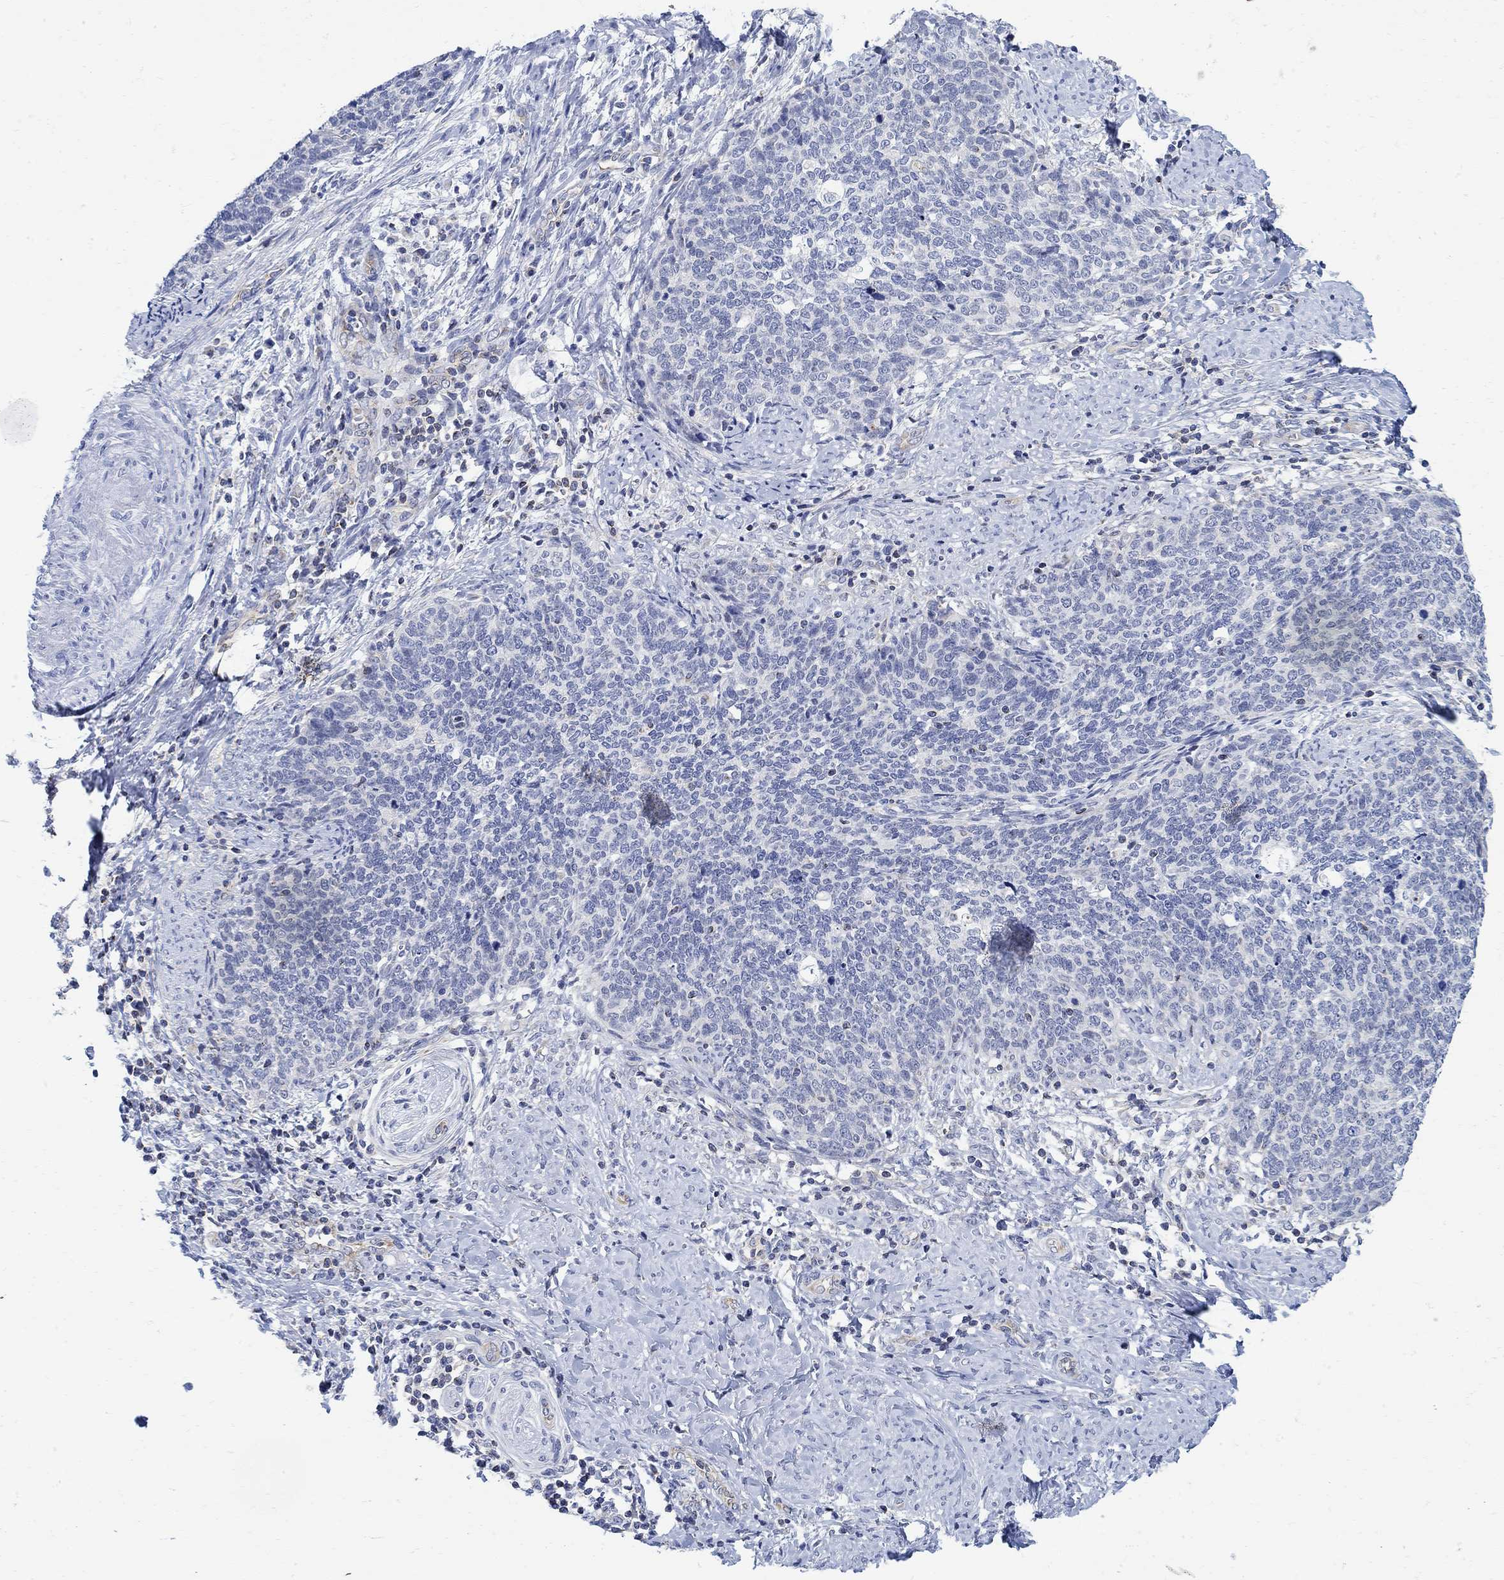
{"staining": {"intensity": "negative", "quantity": "none", "location": "none"}, "tissue": "cervical cancer", "cell_type": "Tumor cells", "image_type": "cancer", "snomed": [{"axis": "morphology", "description": "Normal tissue, NOS"}, {"axis": "morphology", "description": "Squamous cell carcinoma, NOS"}, {"axis": "topography", "description": "Cervix"}], "caption": "Micrograph shows no significant protein positivity in tumor cells of cervical cancer.", "gene": "PHF21B", "patient": {"sex": "female", "age": 39}}